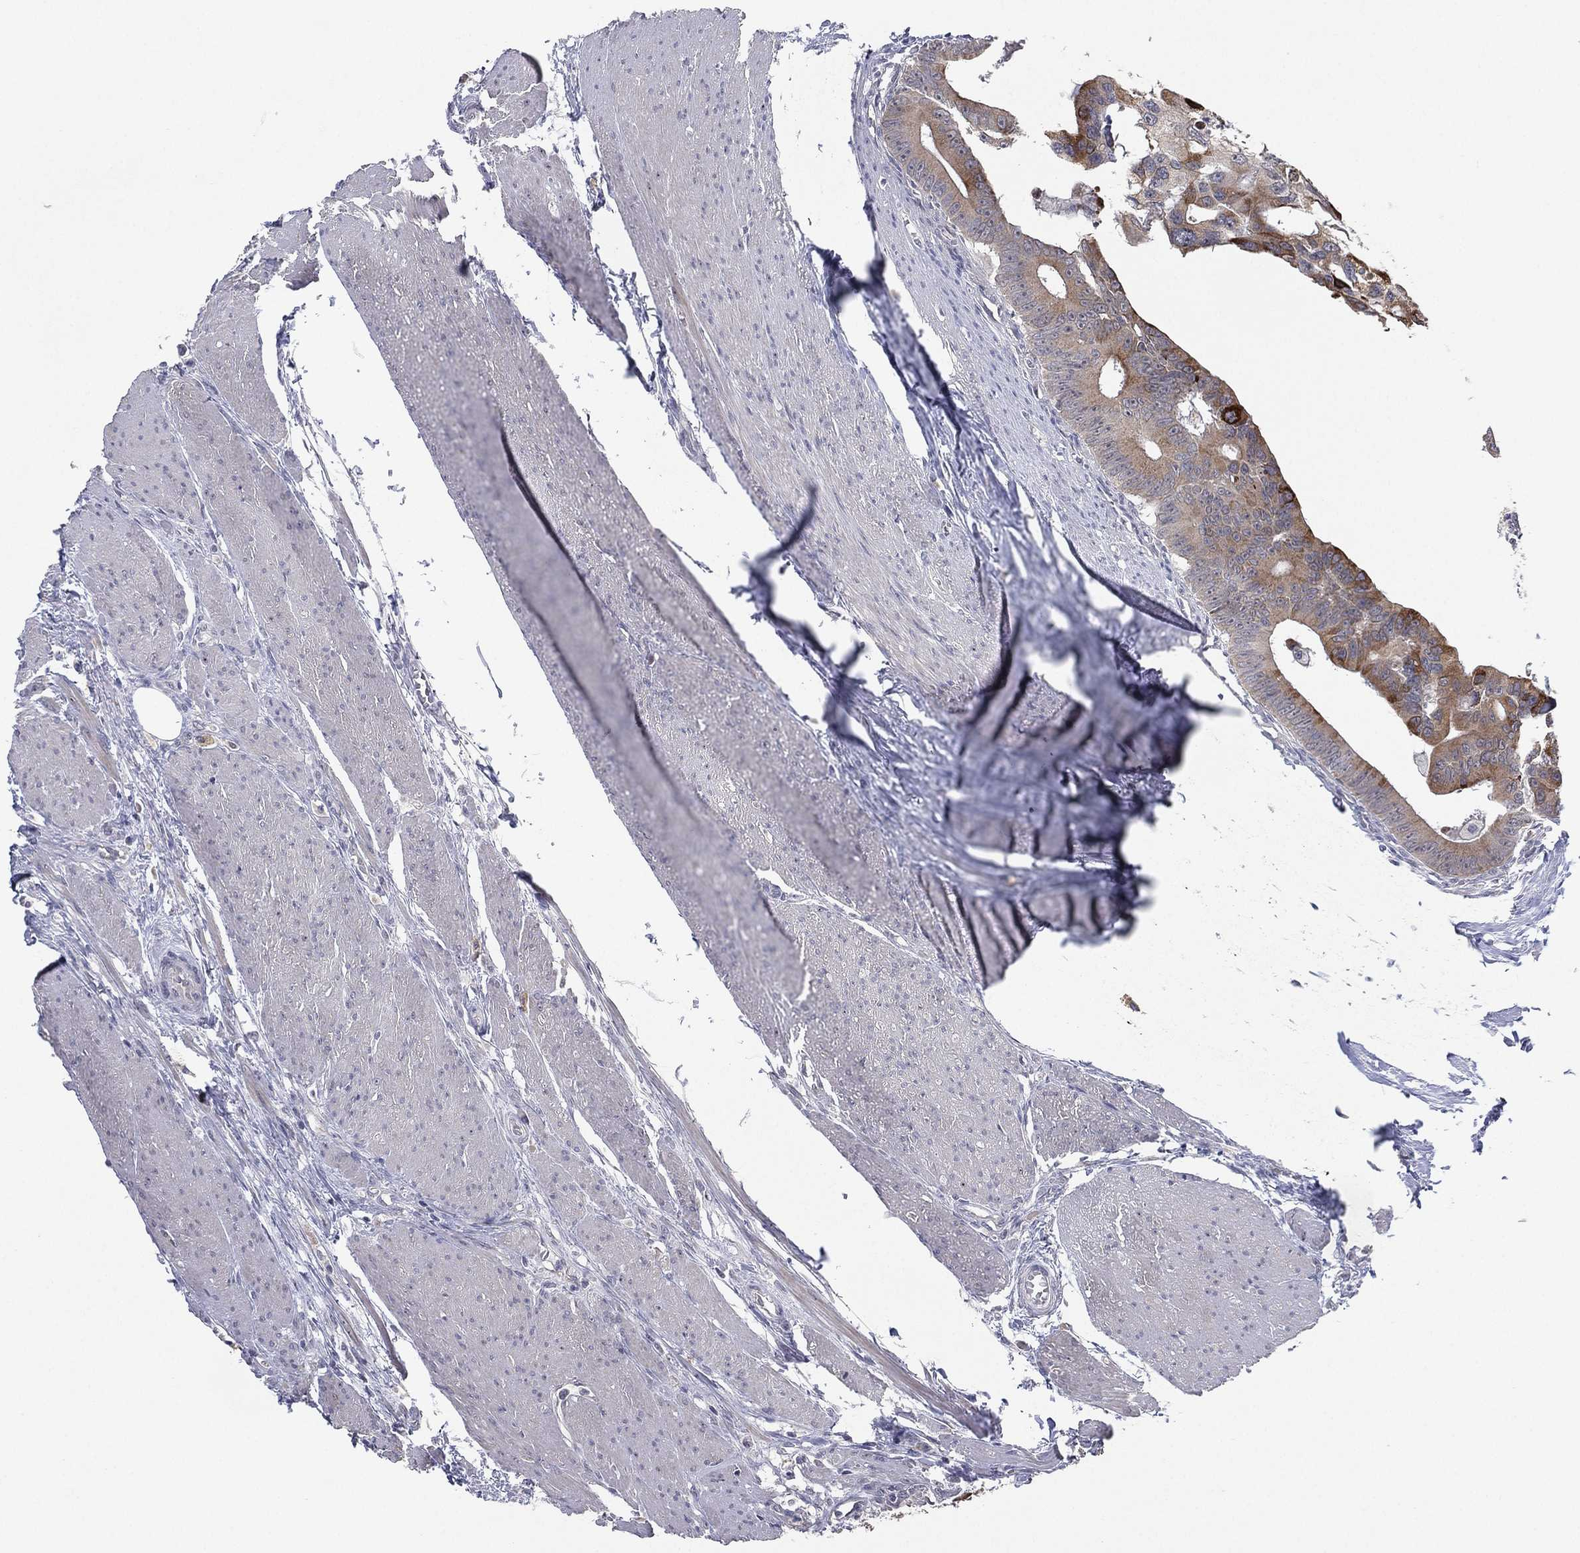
{"staining": {"intensity": "strong", "quantity": "<25%", "location": "cytoplasmic/membranous"}, "tissue": "colorectal cancer", "cell_type": "Tumor cells", "image_type": "cancer", "snomed": [{"axis": "morphology", "description": "Adenocarcinoma, NOS"}, {"axis": "topography", "description": "Rectum"}], "caption": "This micrograph shows IHC staining of human colorectal cancer, with medium strong cytoplasmic/membranous positivity in approximately <25% of tumor cells.", "gene": "KAT14", "patient": {"sex": "male", "age": 64}}